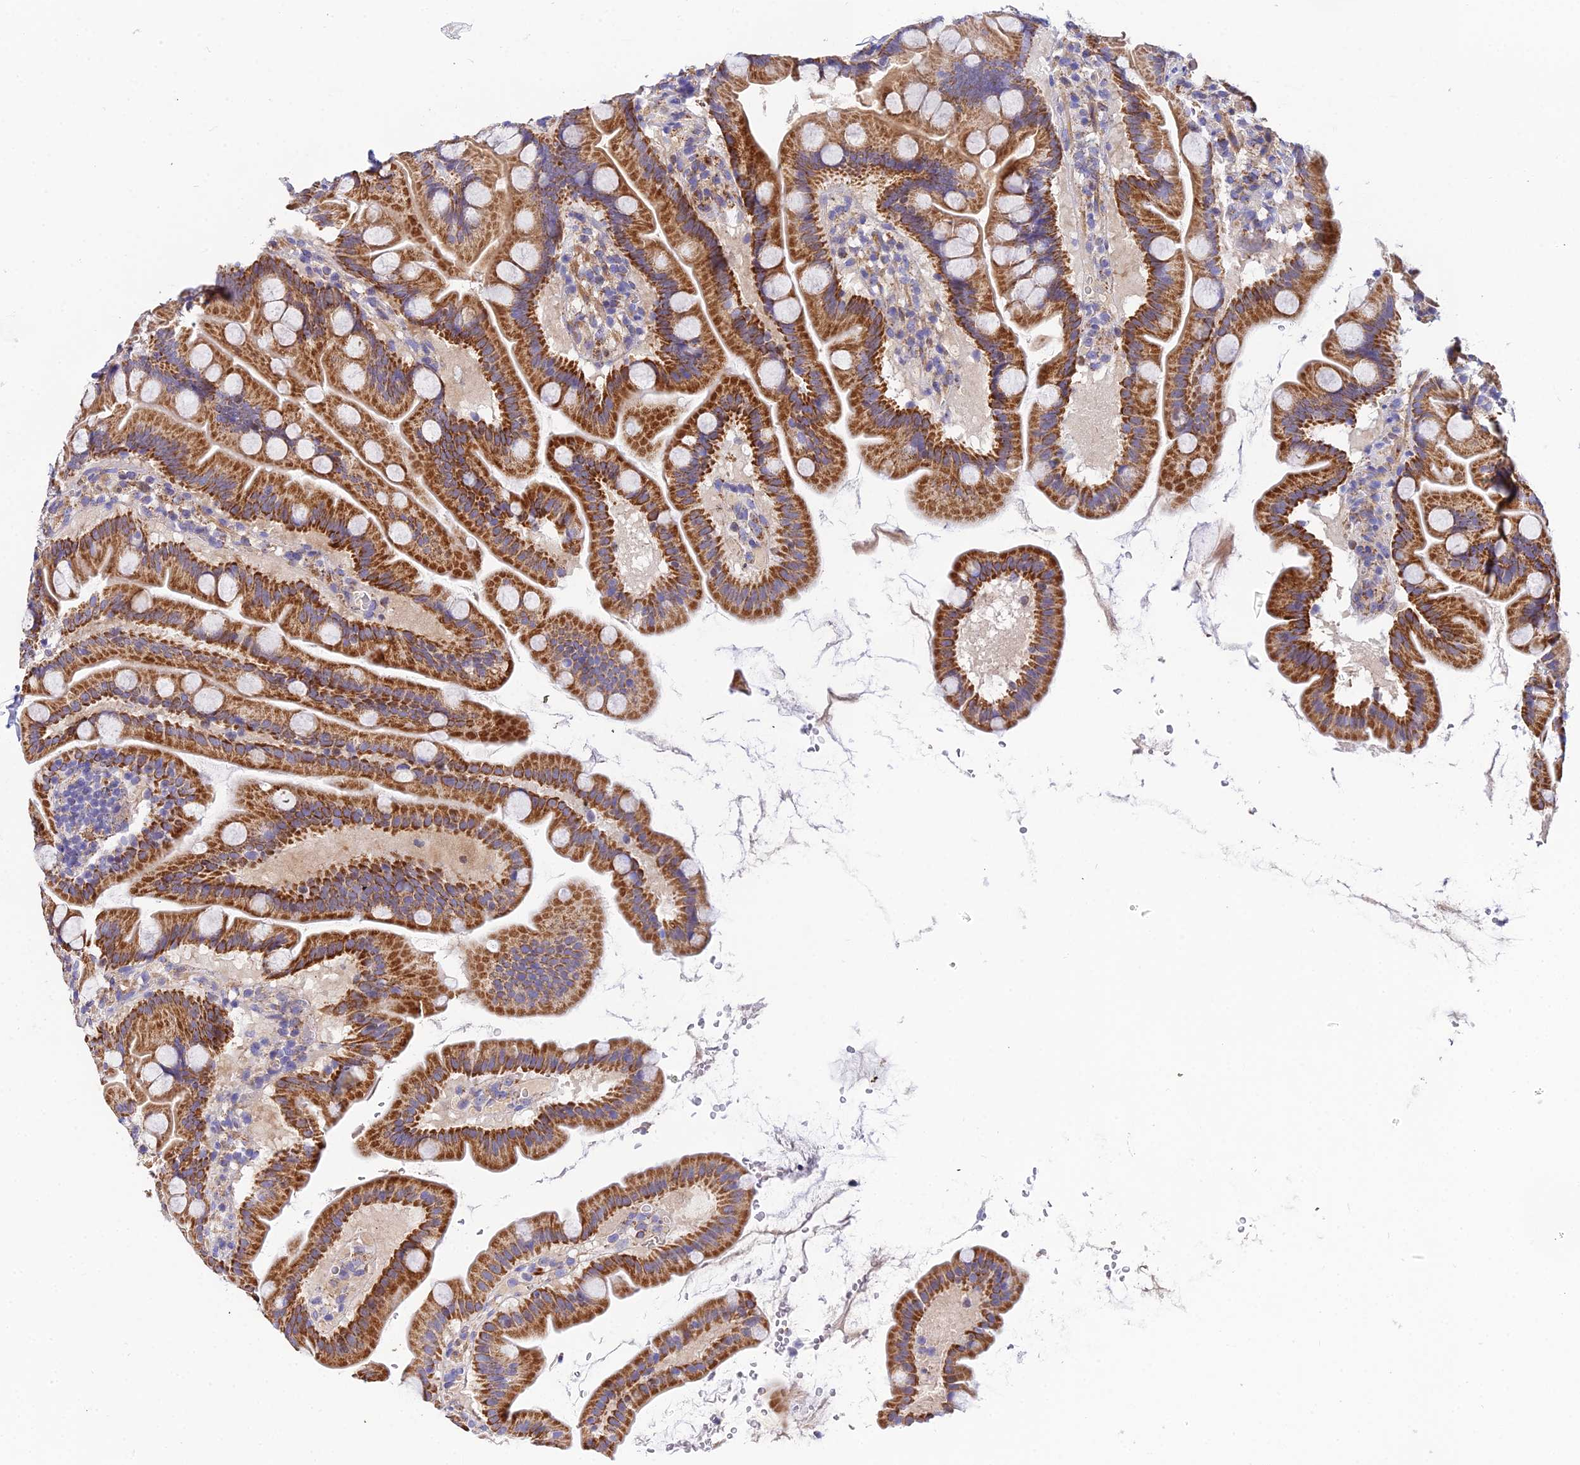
{"staining": {"intensity": "moderate", "quantity": ">75%", "location": "cytoplasmic/membranous"}, "tissue": "small intestine", "cell_type": "Glandular cells", "image_type": "normal", "snomed": [{"axis": "morphology", "description": "Normal tissue, NOS"}, {"axis": "topography", "description": "Small intestine"}], "caption": "Approximately >75% of glandular cells in normal small intestine reveal moderate cytoplasmic/membranous protein expression as visualized by brown immunohistochemical staining.", "gene": "ACOT1", "patient": {"sex": "female", "age": 68}}